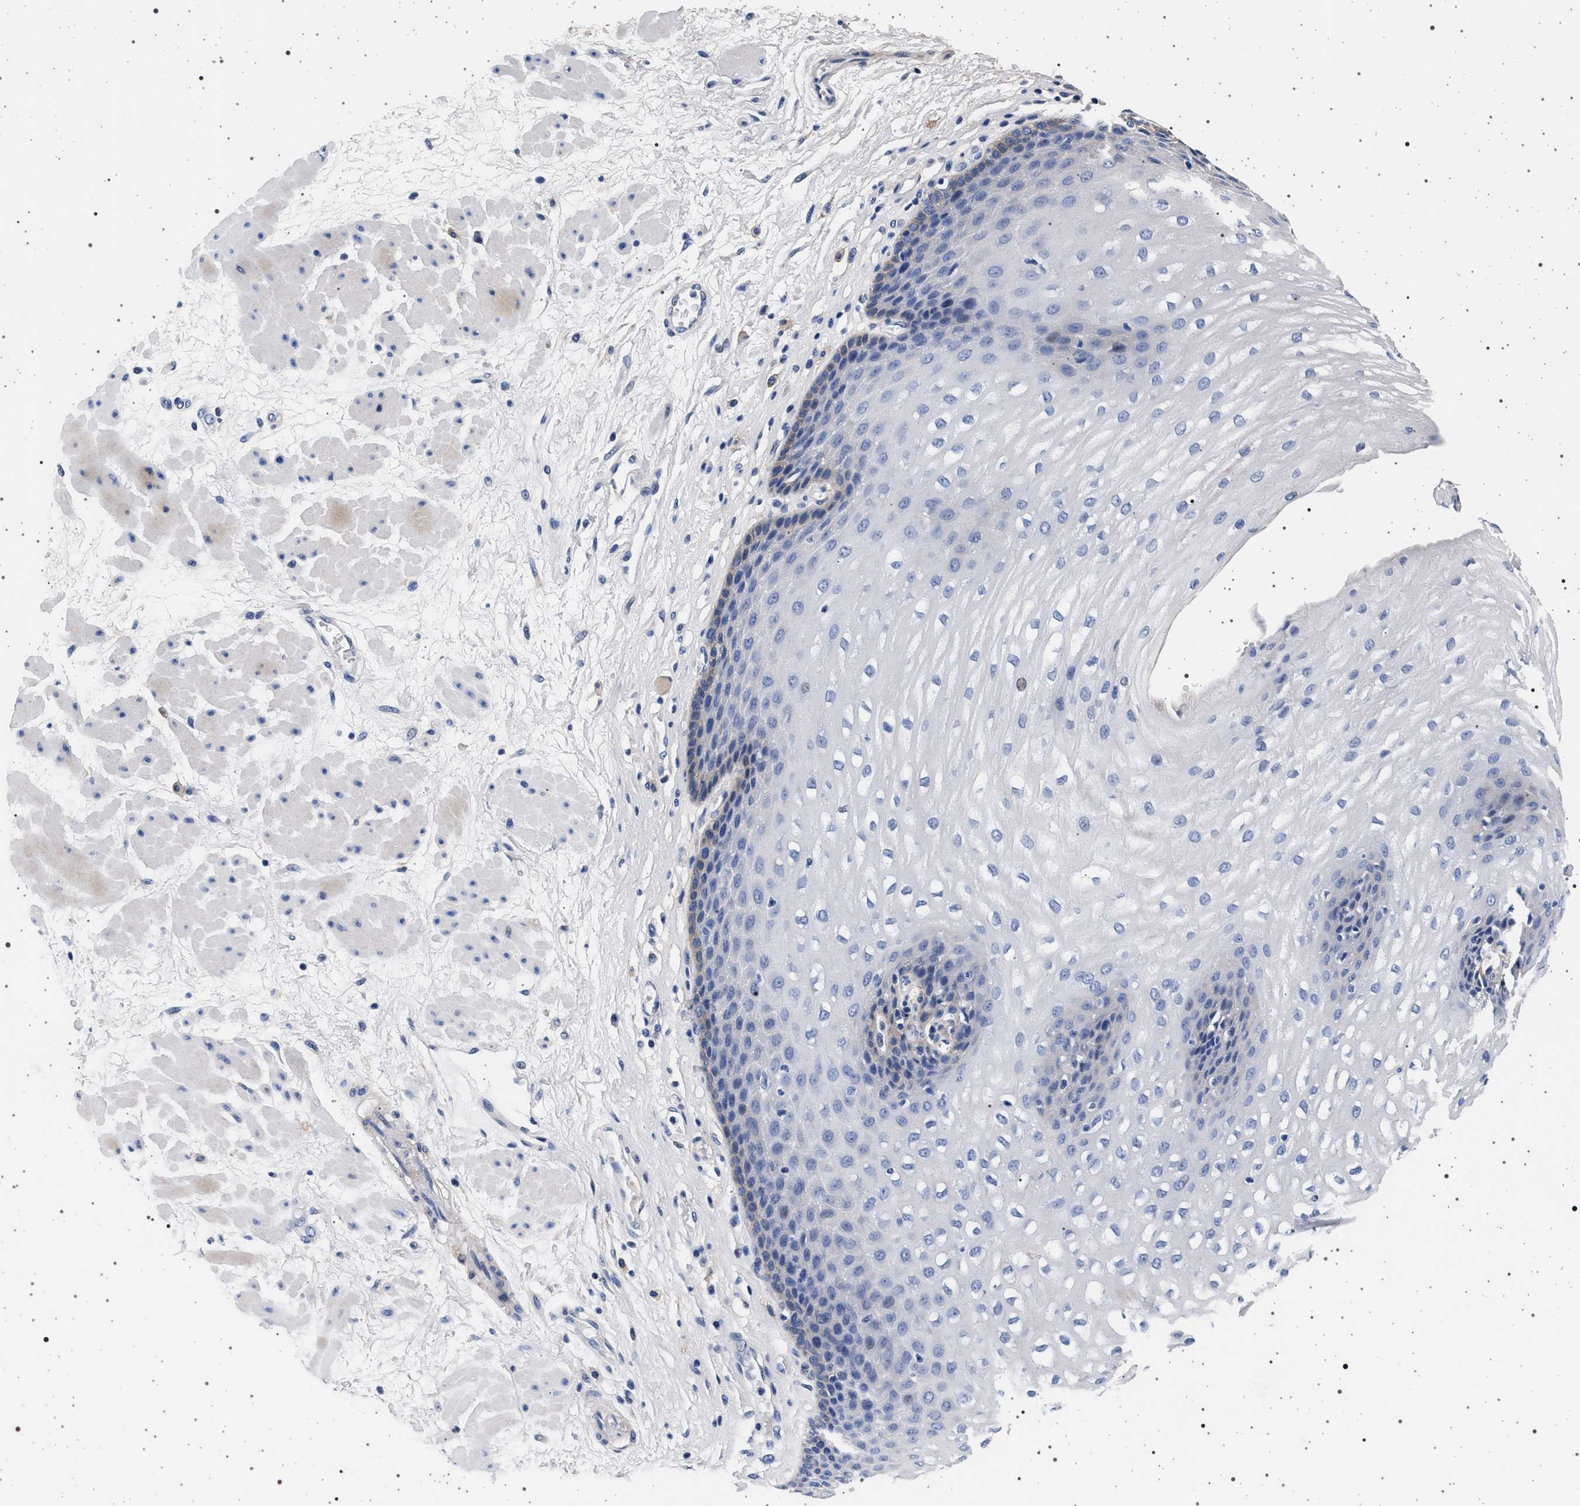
{"staining": {"intensity": "weak", "quantity": "<25%", "location": "cytoplasmic/membranous"}, "tissue": "esophagus", "cell_type": "Squamous epithelial cells", "image_type": "normal", "snomed": [{"axis": "morphology", "description": "Normal tissue, NOS"}, {"axis": "topography", "description": "Esophagus"}], "caption": "Immunohistochemistry image of unremarkable human esophagus stained for a protein (brown), which reveals no expression in squamous epithelial cells. Nuclei are stained in blue.", "gene": "SLC9A1", "patient": {"sex": "male", "age": 48}}